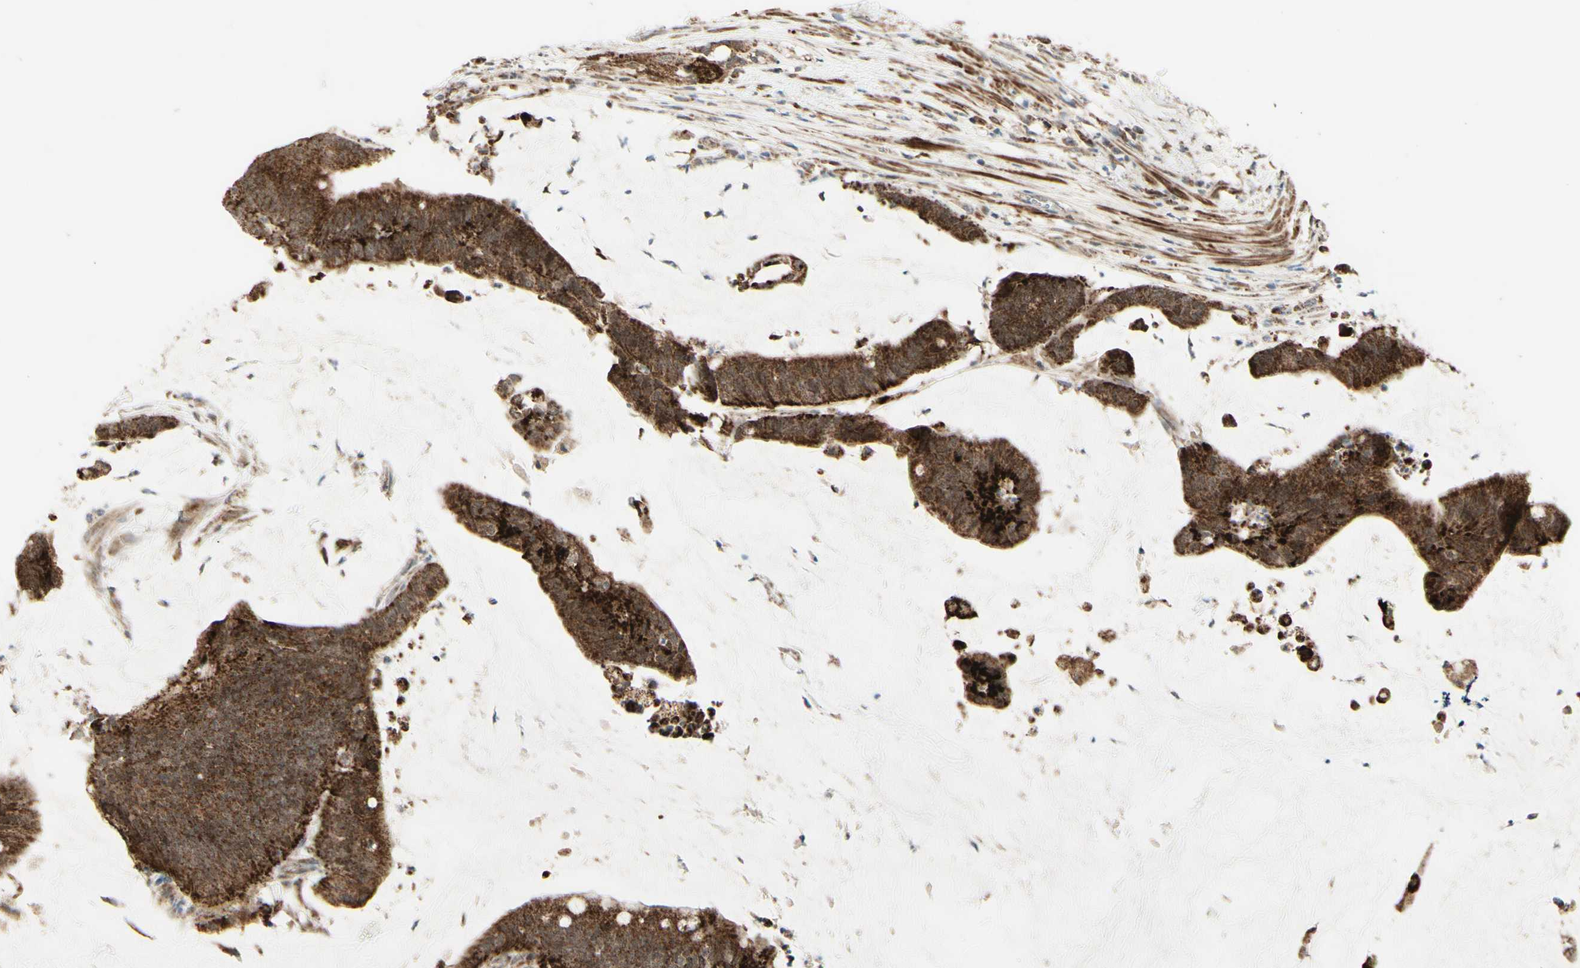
{"staining": {"intensity": "strong", "quantity": ">75%", "location": "cytoplasmic/membranous"}, "tissue": "colorectal cancer", "cell_type": "Tumor cells", "image_type": "cancer", "snomed": [{"axis": "morphology", "description": "Adenocarcinoma, NOS"}, {"axis": "topography", "description": "Rectum"}], "caption": "Tumor cells exhibit strong cytoplasmic/membranous staining in about >75% of cells in adenocarcinoma (colorectal).", "gene": "DHRS3", "patient": {"sex": "female", "age": 66}}